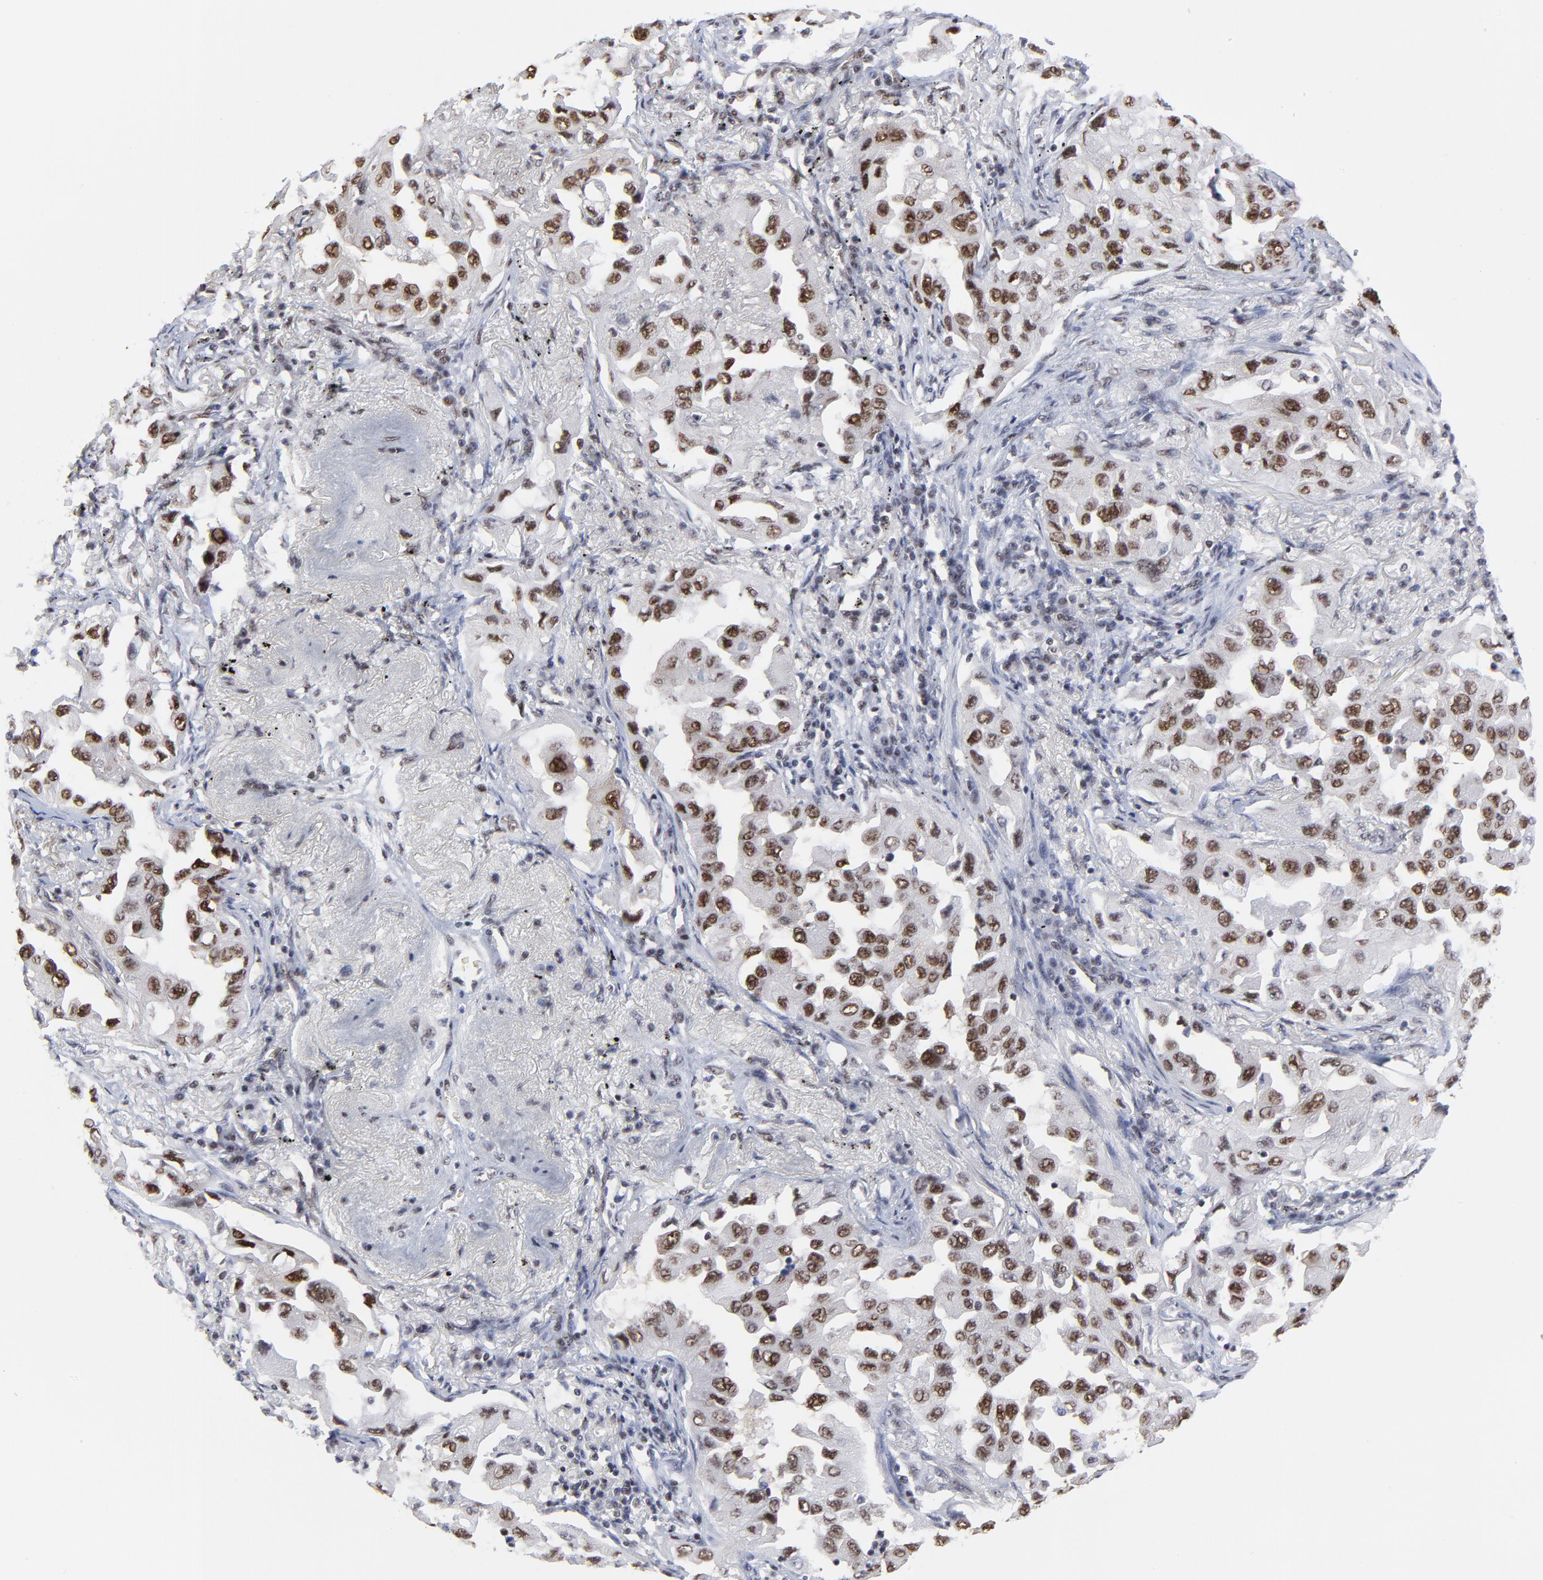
{"staining": {"intensity": "strong", "quantity": "25%-75%", "location": "nuclear"}, "tissue": "lung cancer", "cell_type": "Tumor cells", "image_type": "cancer", "snomed": [{"axis": "morphology", "description": "Adenocarcinoma, NOS"}, {"axis": "topography", "description": "Lung"}], "caption": "Lung cancer (adenocarcinoma) stained for a protein (brown) demonstrates strong nuclear positive staining in about 25%-75% of tumor cells.", "gene": "ZMYM3", "patient": {"sex": "female", "age": 65}}